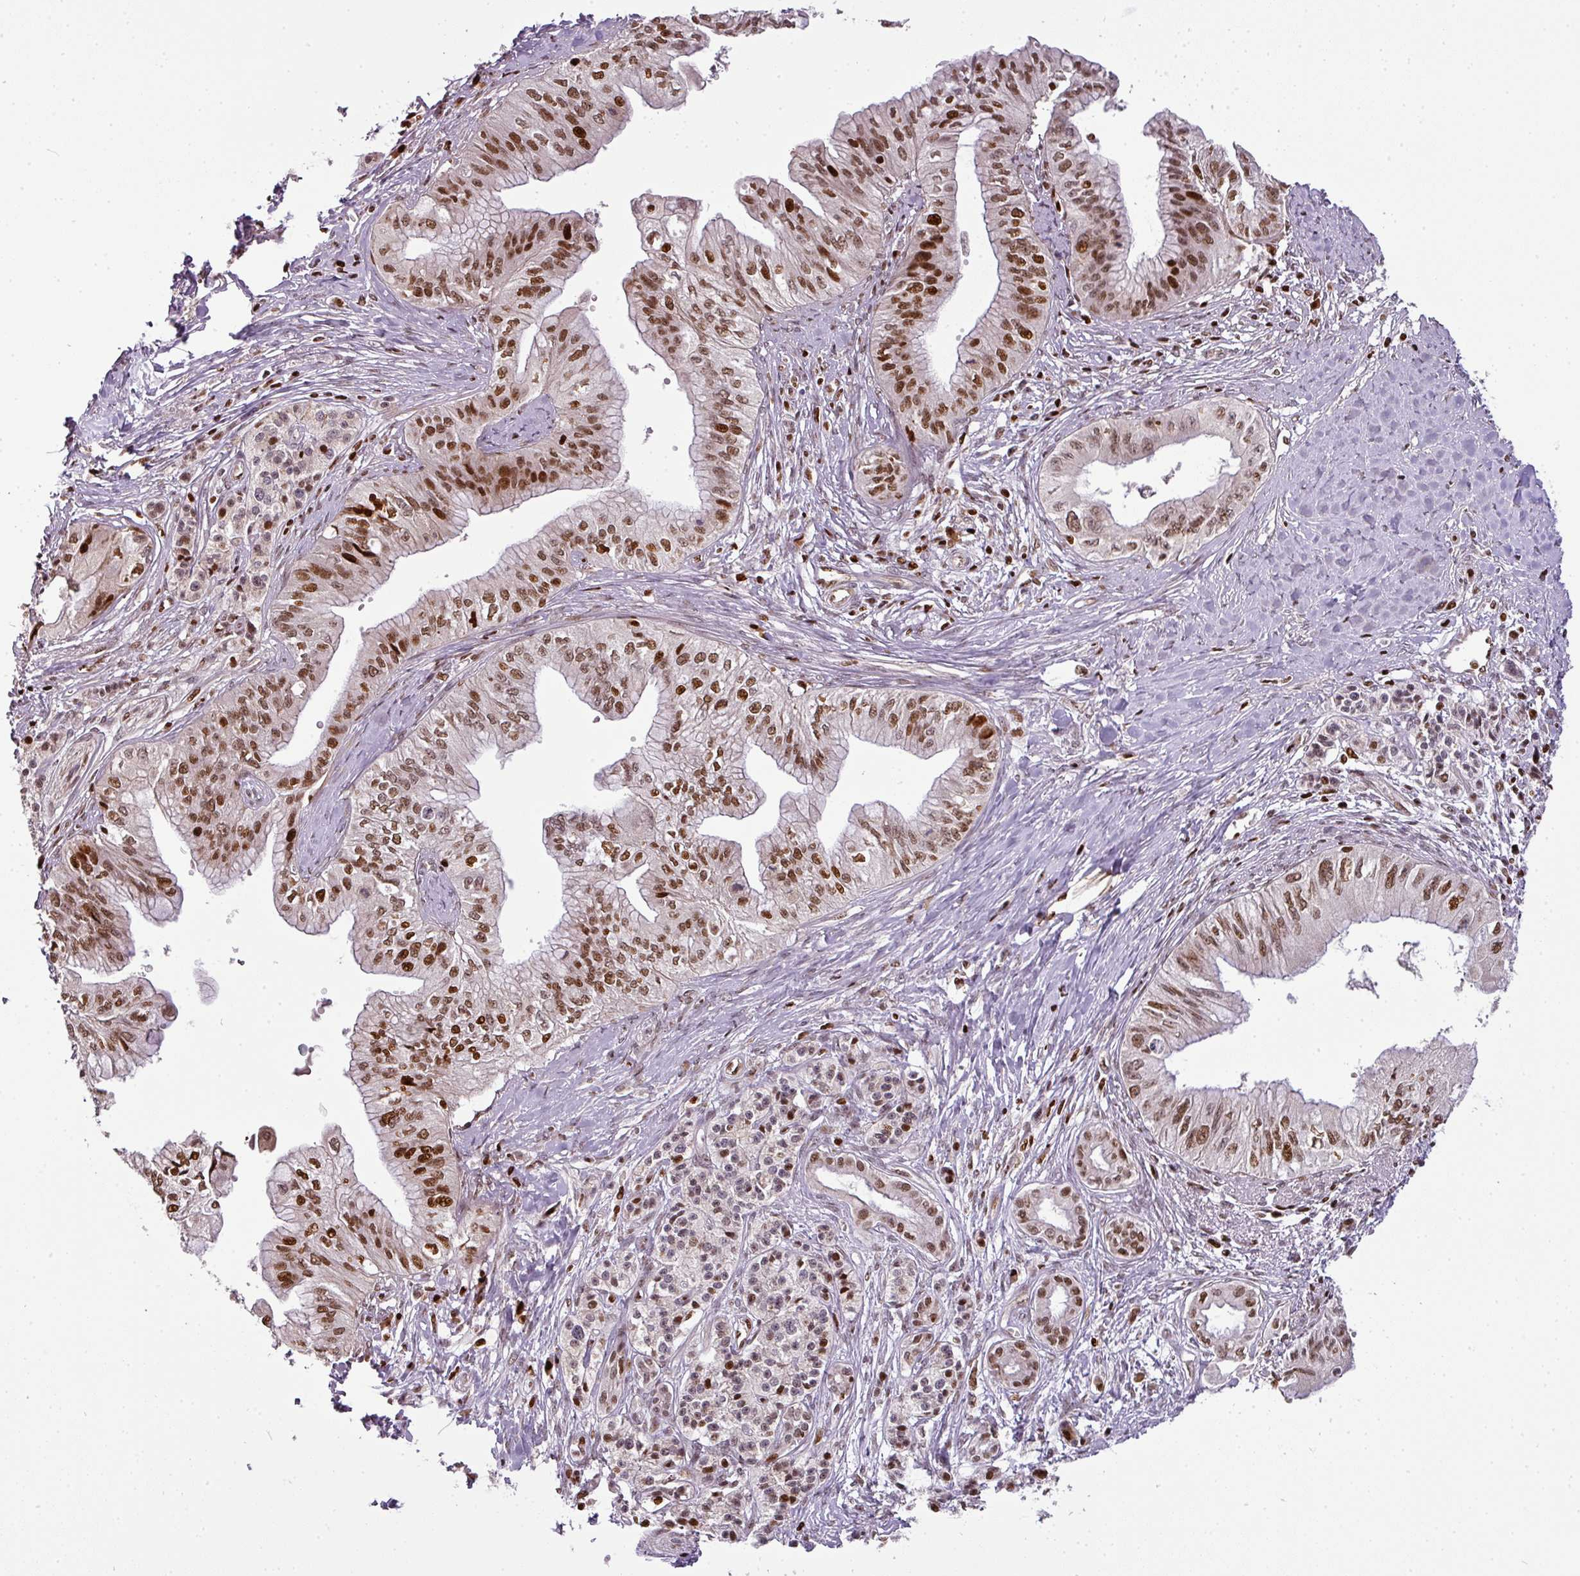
{"staining": {"intensity": "strong", "quantity": ">75%", "location": "nuclear"}, "tissue": "pancreatic cancer", "cell_type": "Tumor cells", "image_type": "cancer", "snomed": [{"axis": "morphology", "description": "Adenocarcinoma, NOS"}, {"axis": "topography", "description": "Pancreas"}], "caption": "Tumor cells exhibit high levels of strong nuclear positivity in approximately >75% of cells in human adenocarcinoma (pancreatic).", "gene": "MYSM1", "patient": {"sex": "male", "age": 71}}